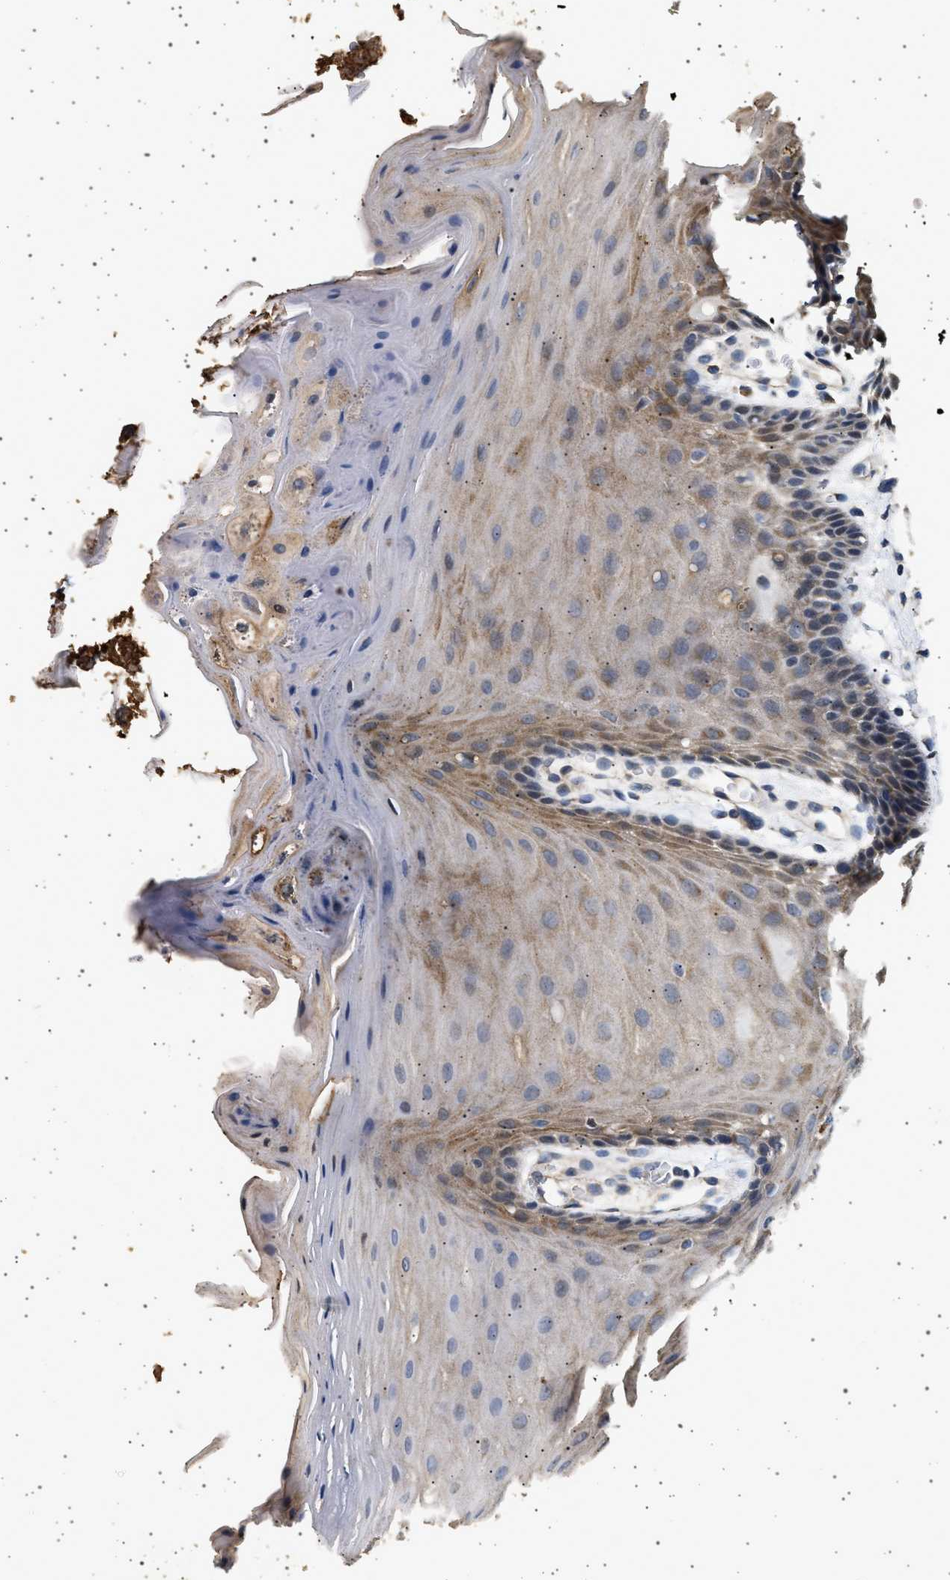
{"staining": {"intensity": "moderate", "quantity": ">75%", "location": "cytoplasmic/membranous"}, "tissue": "oral mucosa", "cell_type": "Squamous epithelial cells", "image_type": "normal", "snomed": [{"axis": "morphology", "description": "Normal tissue, NOS"}, {"axis": "morphology", "description": "Squamous cell carcinoma, NOS"}, {"axis": "topography", "description": "Oral tissue"}, {"axis": "topography", "description": "Head-Neck"}], "caption": "Squamous epithelial cells exhibit medium levels of moderate cytoplasmic/membranous expression in about >75% of cells in benign human oral mucosa.", "gene": "KCNA4", "patient": {"sex": "male", "age": 71}}